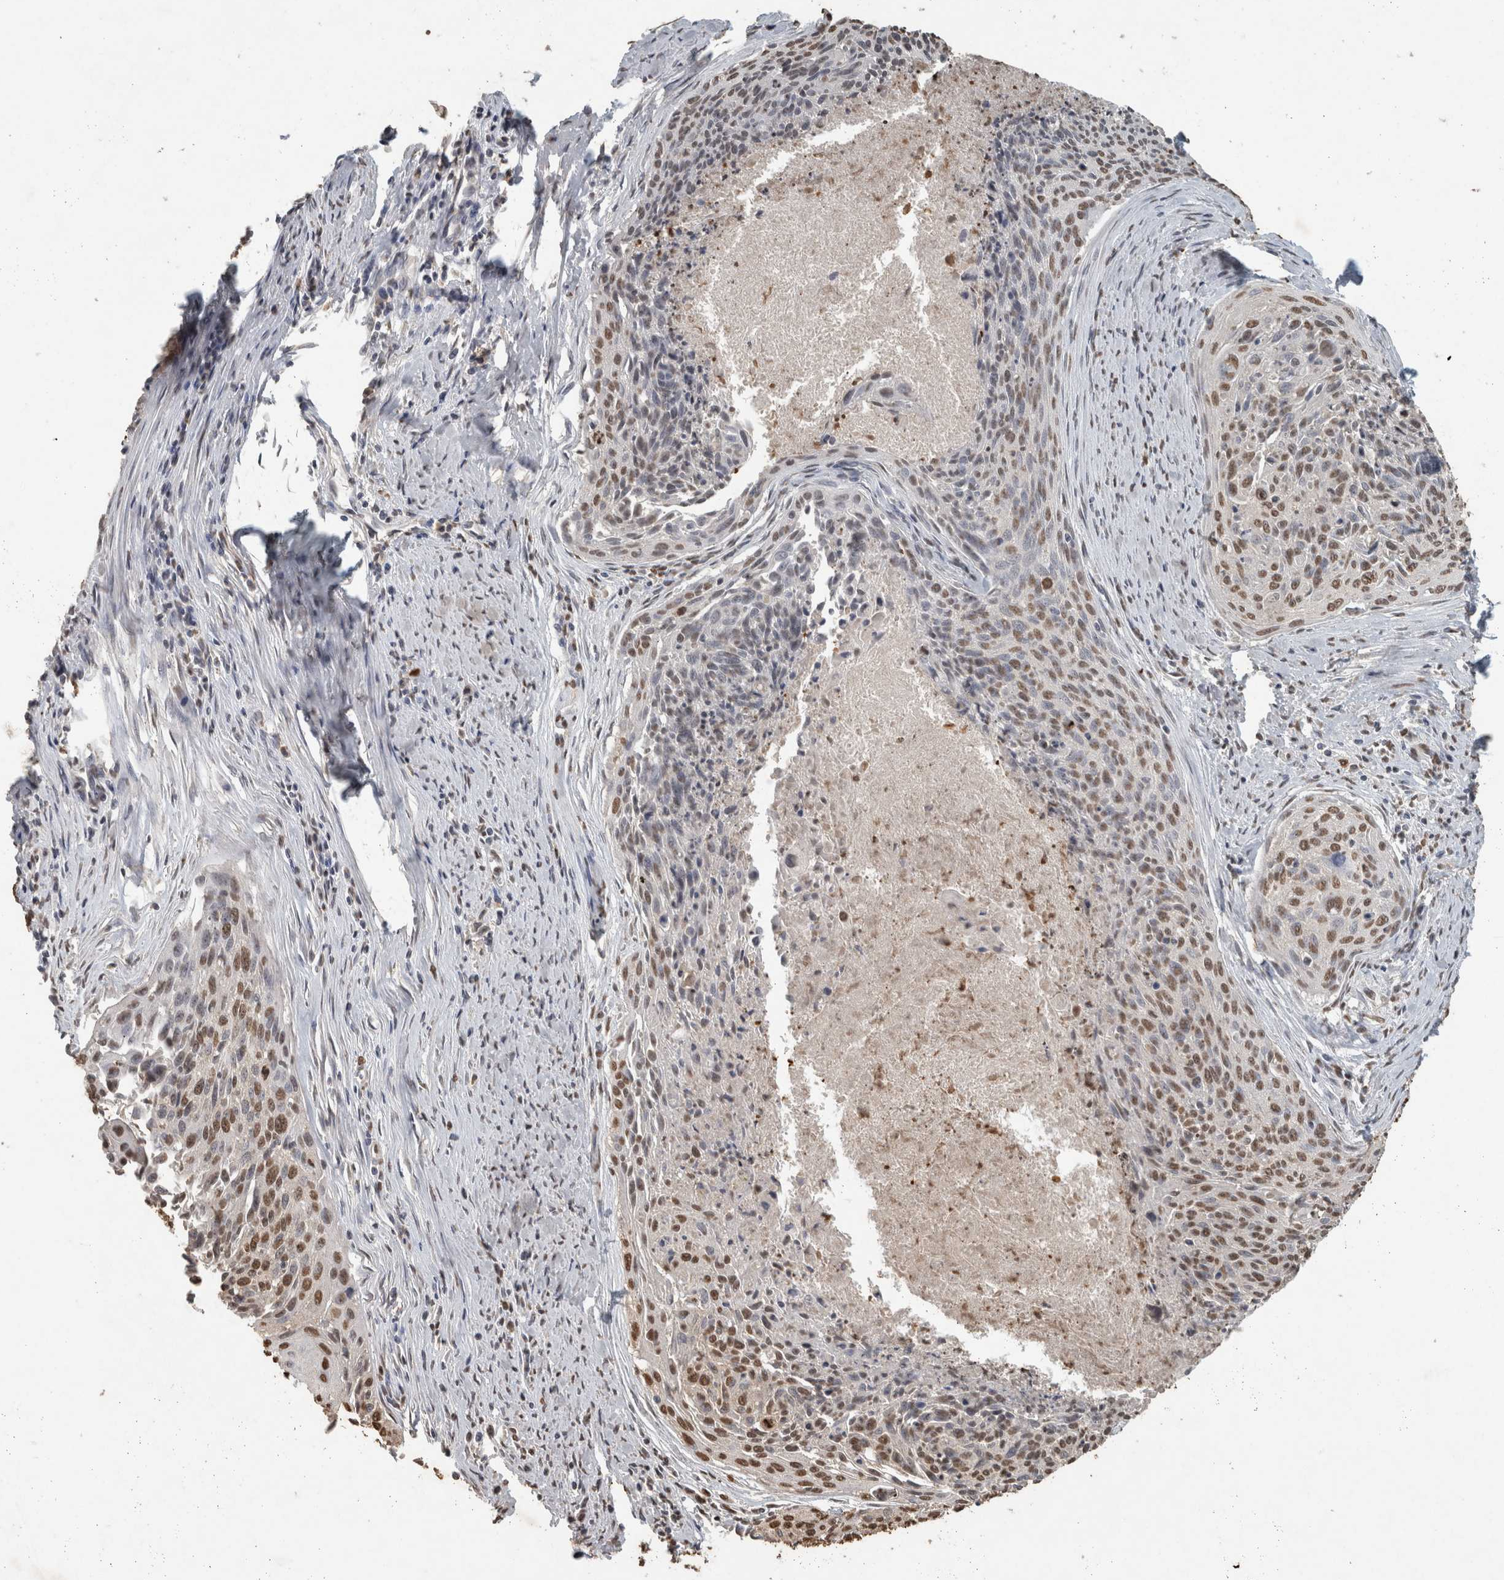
{"staining": {"intensity": "moderate", "quantity": ">75%", "location": "nuclear"}, "tissue": "cervical cancer", "cell_type": "Tumor cells", "image_type": "cancer", "snomed": [{"axis": "morphology", "description": "Squamous cell carcinoma, NOS"}, {"axis": "topography", "description": "Cervix"}], "caption": "Immunohistochemistry (IHC) micrograph of human cervical cancer (squamous cell carcinoma) stained for a protein (brown), which displays medium levels of moderate nuclear expression in about >75% of tumor cells.", "gene": "HAND2", "patient": {"sex": "female", "age": 55}}